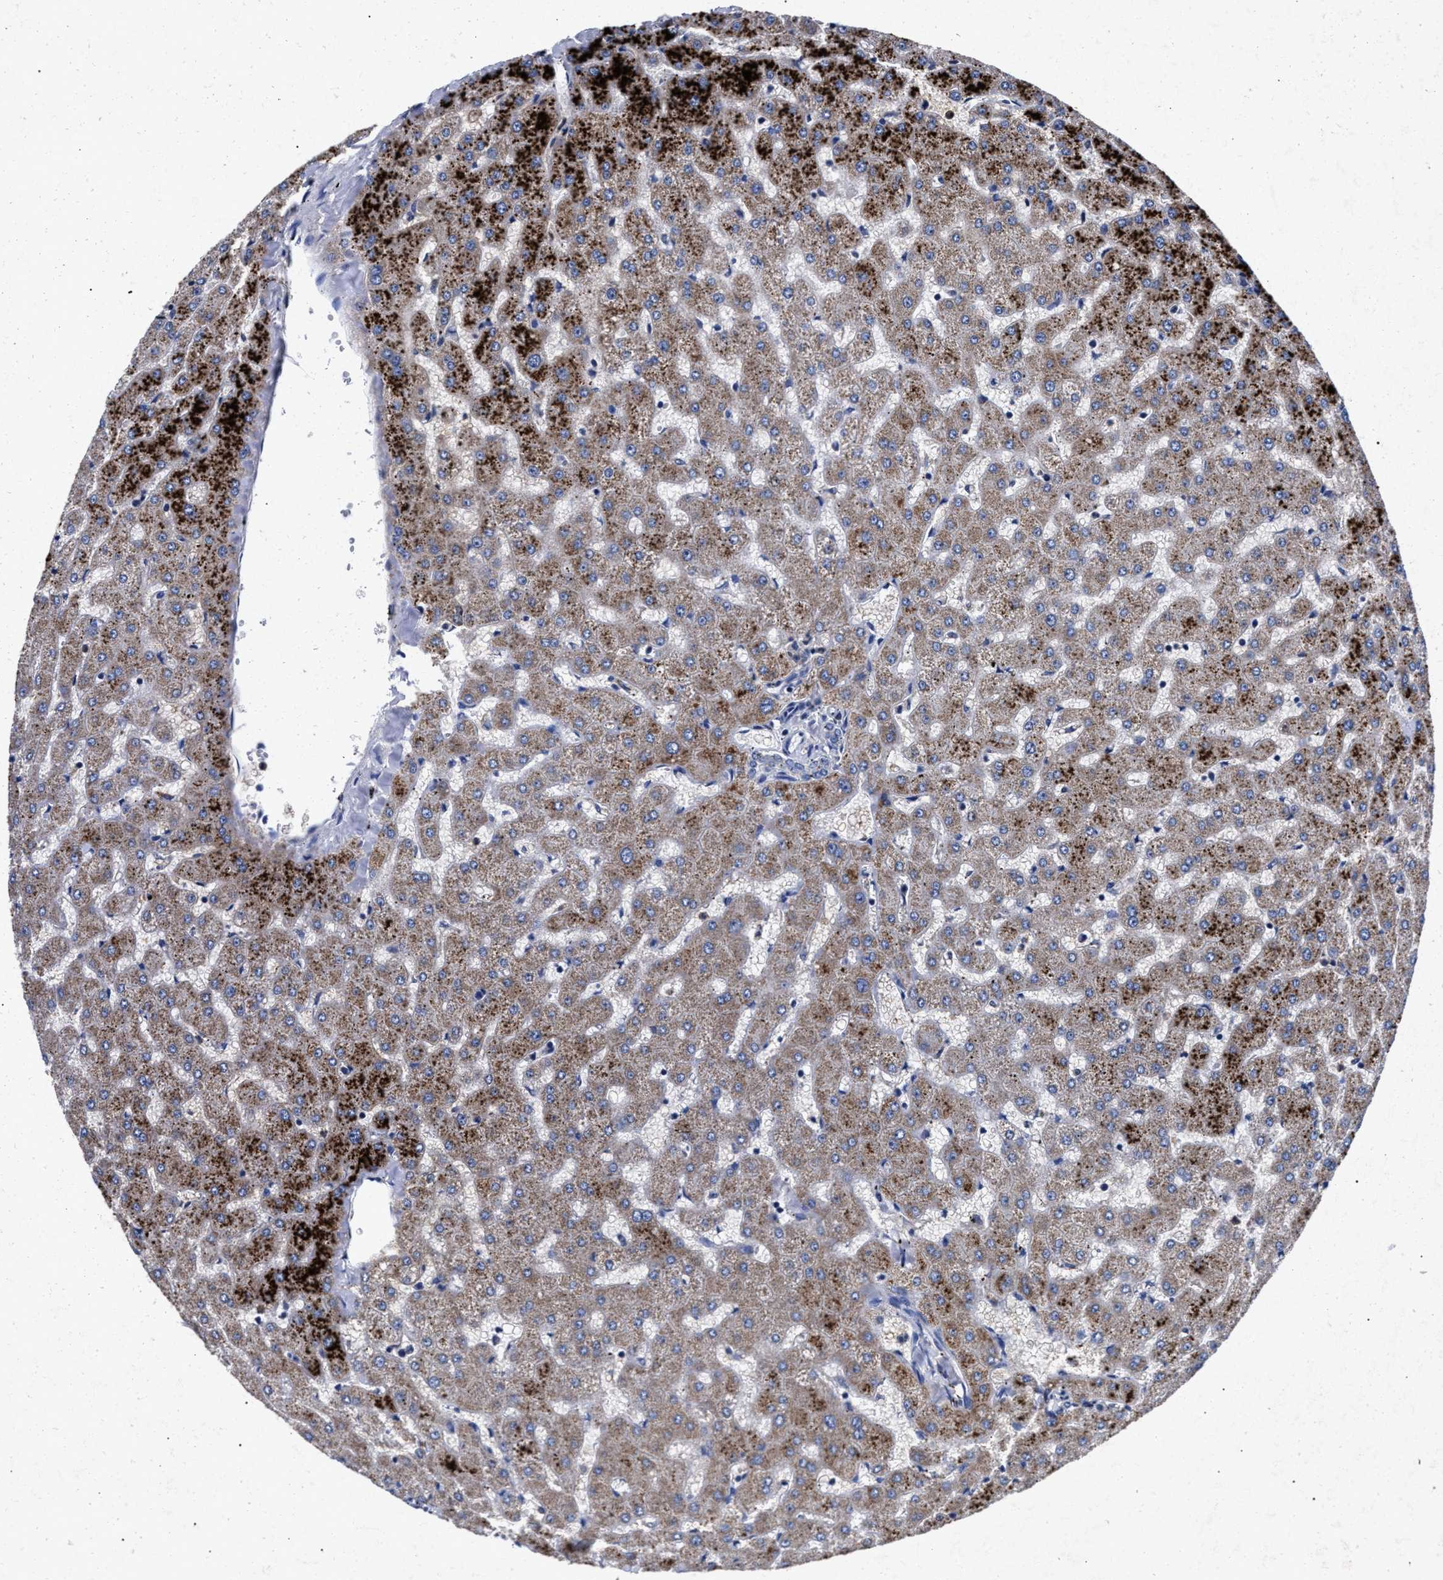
{"staining": {"intensity": "negative", "quantity": "none", "location": "none"}, "tissue": "liver", "cell_type": "Cholangiocytes", "image_type": "normal", "snomed": [{"axis": "morphology", "description": "Normal tissue, NOS"}, {"axis": "topography", "description": "Liver"}], "caption": "Protein analysis of unremarkable liver shows no significant expression in cholangiocytes. (Stains: DAB immunohistochemistry (IHC) with hematoxylin counter stain, Microscopy: brightfield microscopy at high magnification).", "gene": "HSD17B14", "patient": {"sex": "female", "age": 63}}